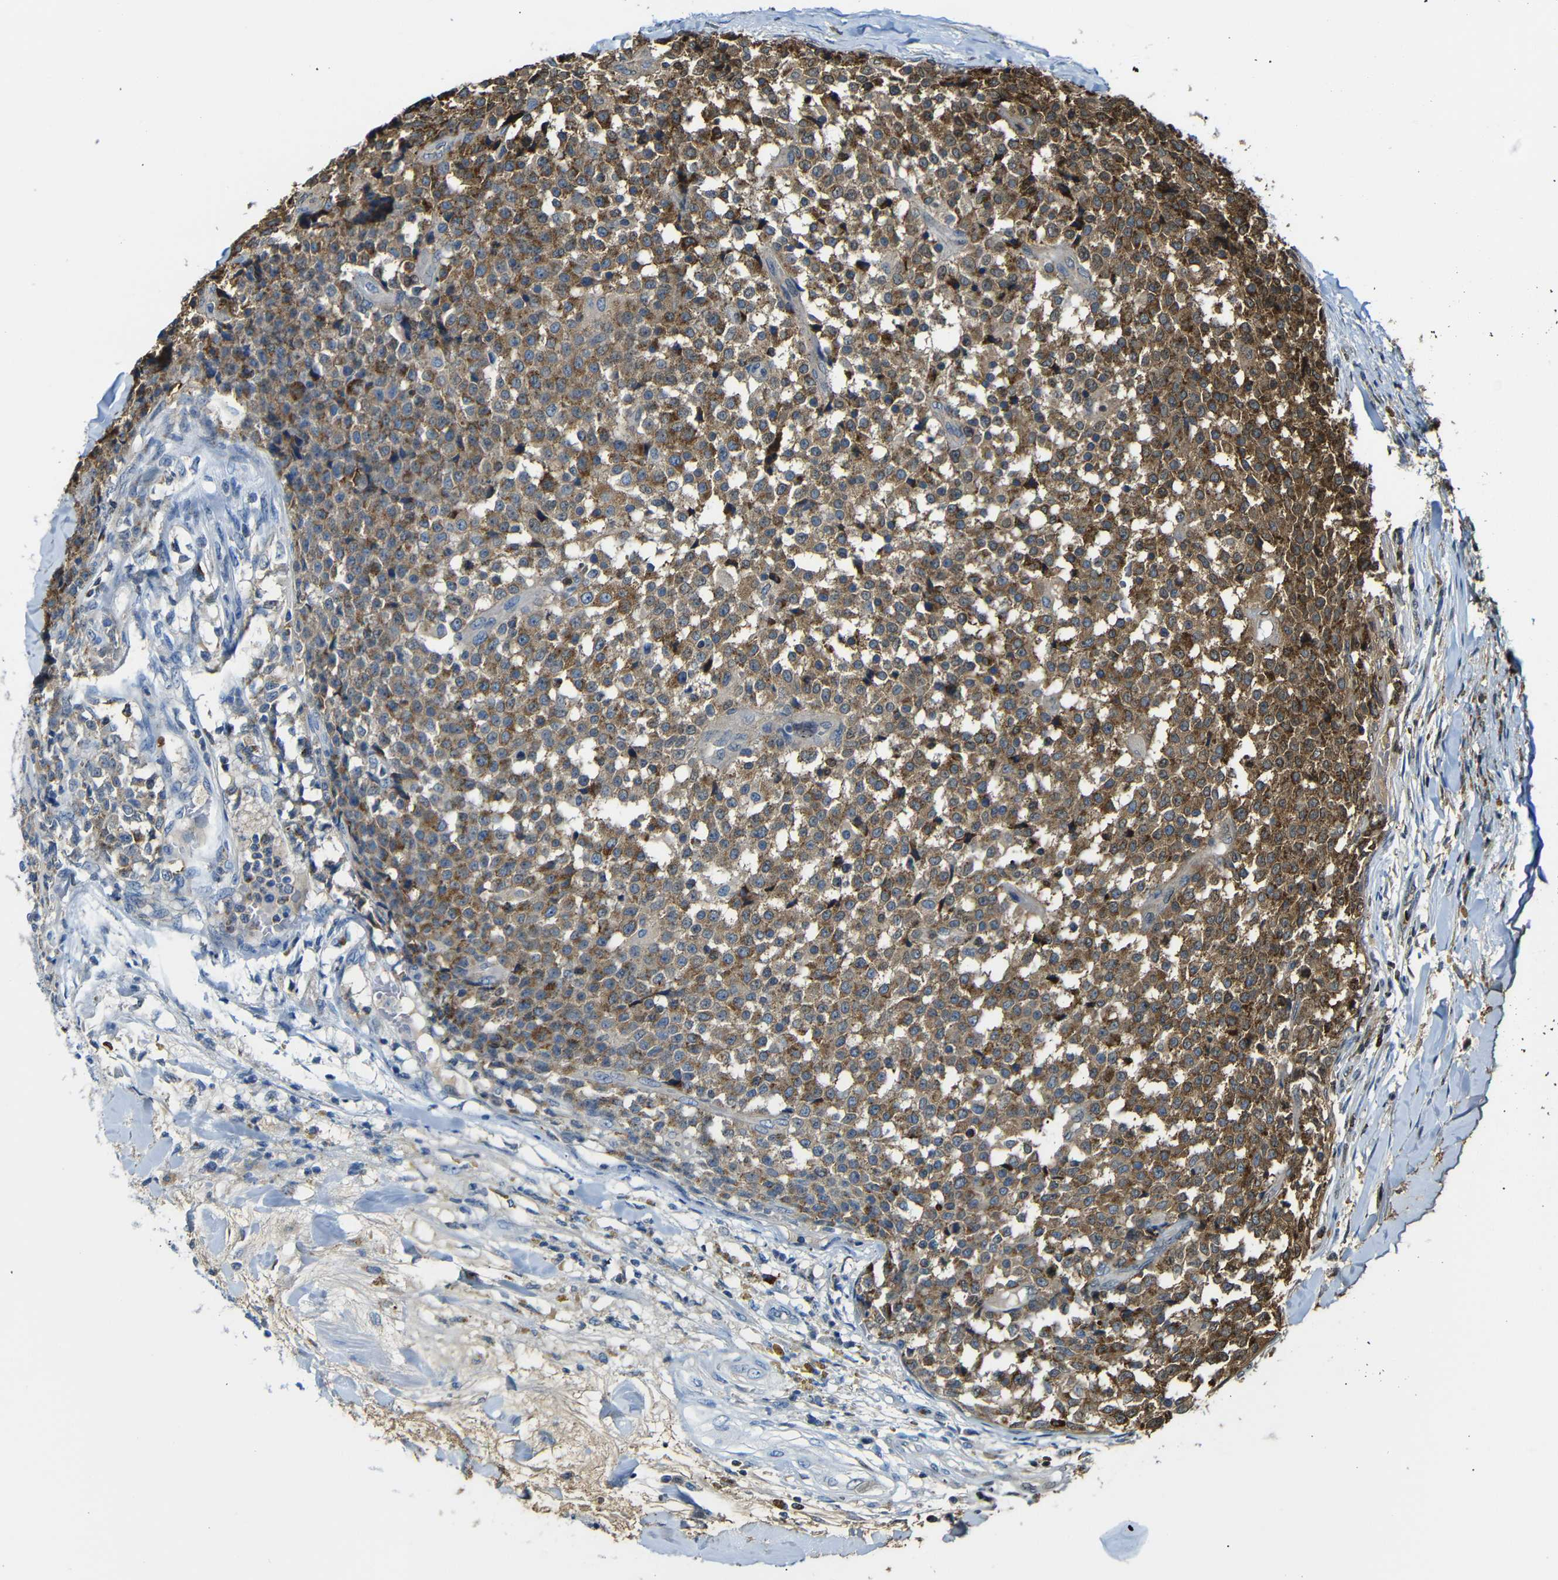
{"staining": {"intensity": "moderate", "quantity": "25%-75%", "location": "cytoplasmic/membranous"}, "tissue": "testis cancer", "cell_type": "Tumor cells", "image_type": "cancer", "snomed": [{"axis": "morphology", "description": "Seminoma, NOS"}, {"axis": "topography", "description": "Testis"}], "caption": "This micrograph shows immunohistochemistry (IHC) staining of human testis cancer (seminoma), with medium moderate cytoplasmic/membranous expression in approximately 25%-75% of tumor cells.", "gene": "SERPINA1", "patient": {"sex": "male", "age": 59}}